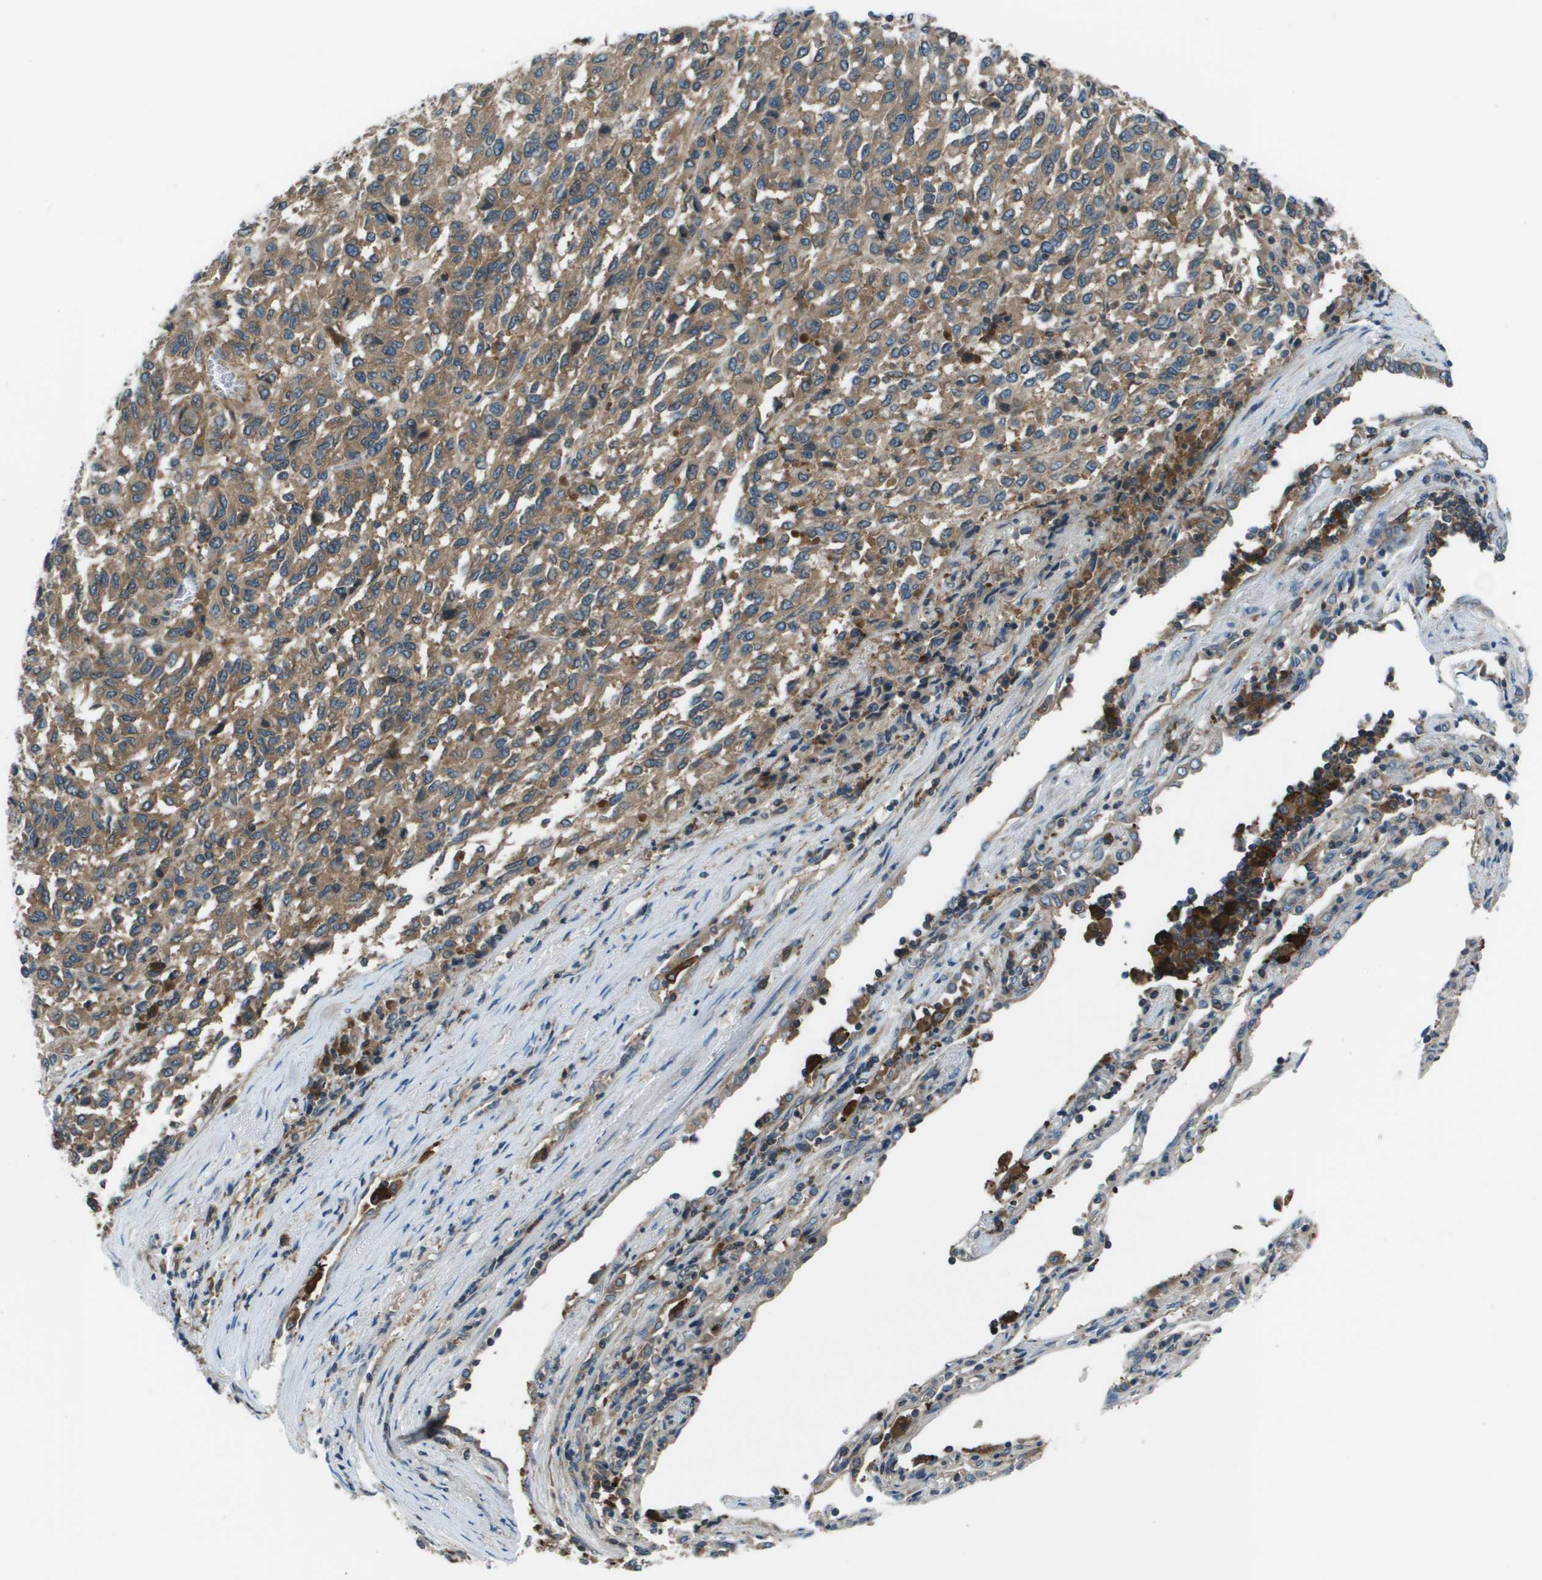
{"staining": {"intensity": "moderate", "quantity": ">75%", "location": "cytoplasmic/membranous"}, "tissue": "melanoma", "cell_type": "Tumor cells", "image_type": "cancer", "snomed": [{"axis": "morphology", "description": "Malignant melanoma, Metastatic site"}, {"axis": "topography", "description": "Lung"}], "caption": "Immunohistochemical staining of melanoma shows medium levels of moderate cytoplasmic/membranous expression in approximately >75% of tumor cells.", "gene": "EIF3B", "patient": {"sex": "male", "age": 64}}